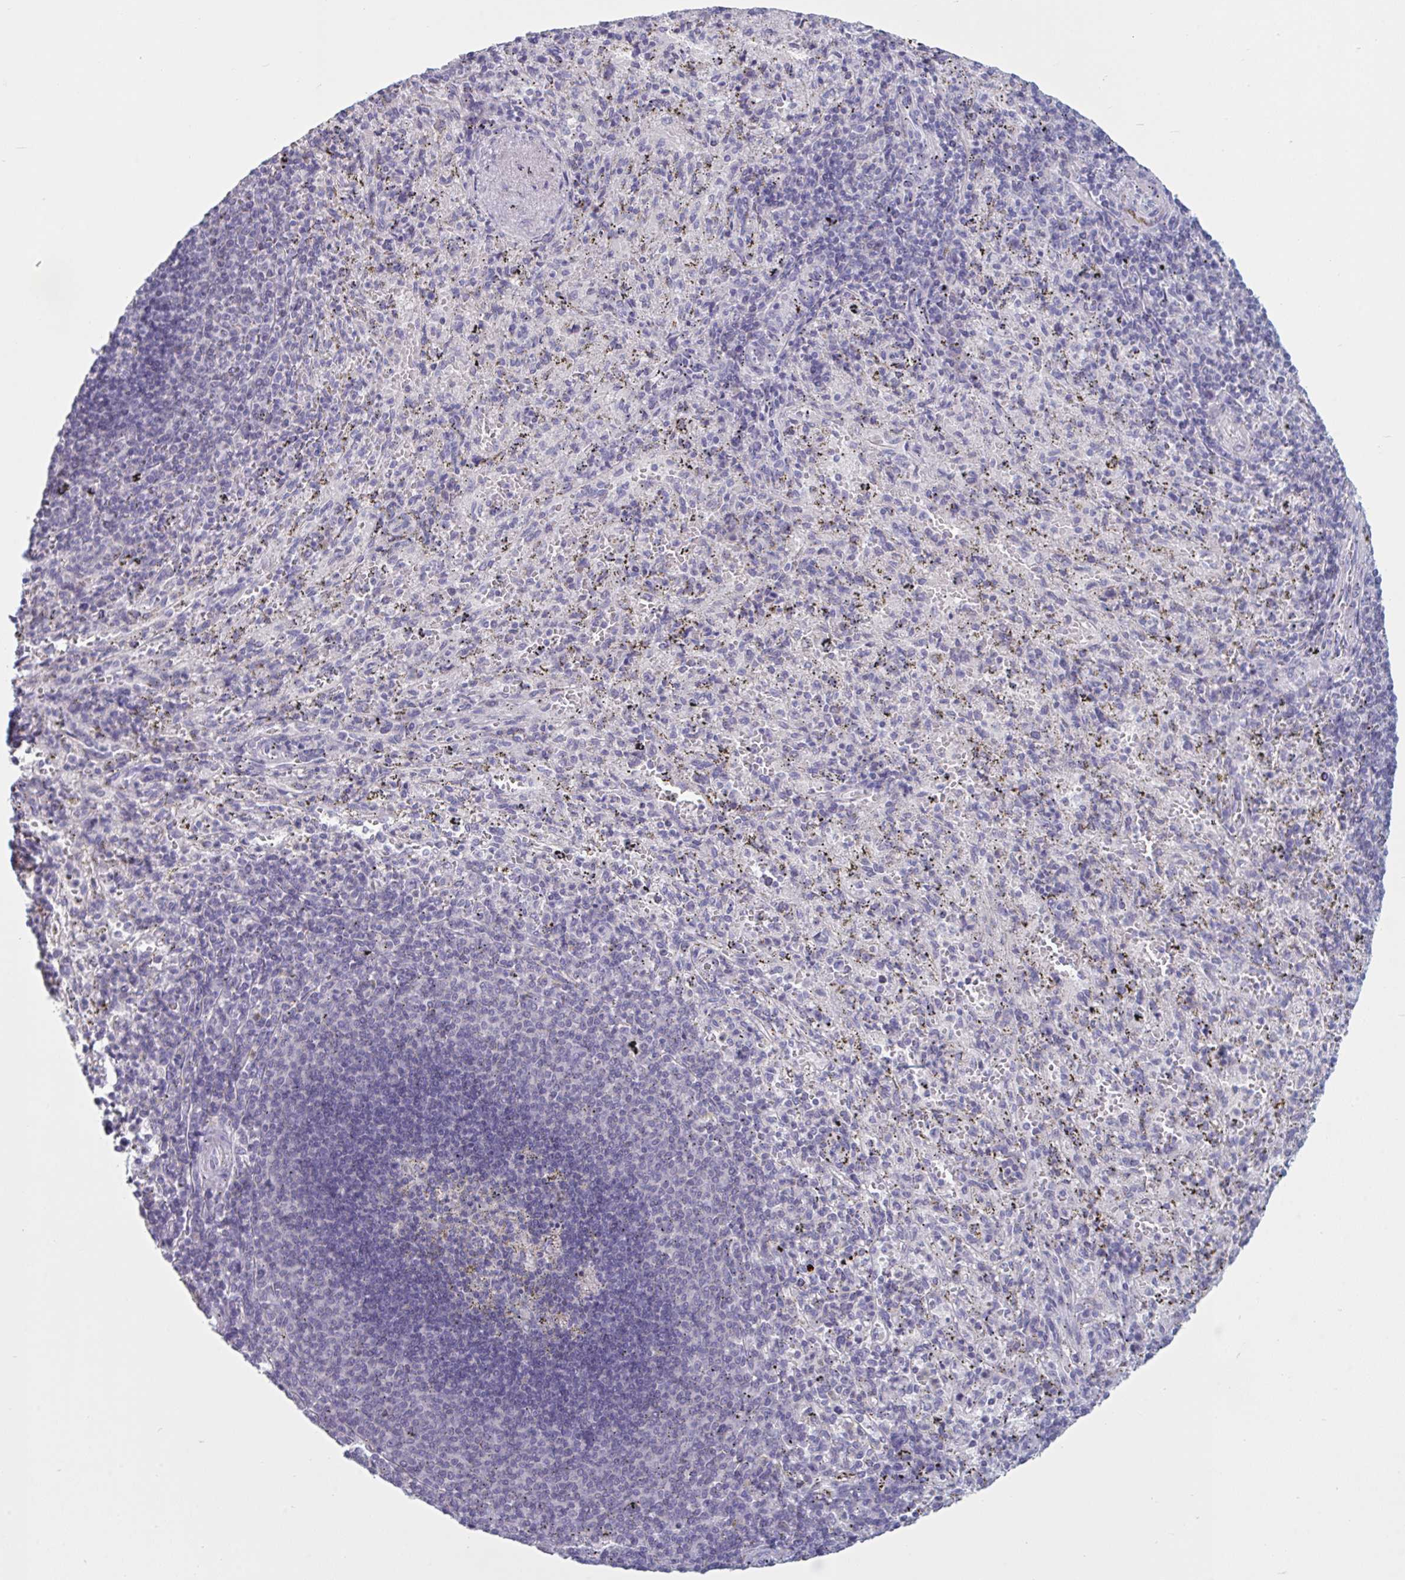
{"staining": {"intensity": "negative", "quantity": "none", "location": "none"}, "tissue": "spleen", "cell_type": "Cells in red pulp", "image_type": "normal", "snomed": [{"axis": "morphology", "description": "Normal tissue, NOS"}, {"axis": "topography", "description": "Spleen"}], "caption": "Immunohistochemistry histopathology image of benign human spleen stained for a protein (brown), which exhibits no expression in cells in red pulp.", "gene": "NDUFC2", "patient": {"sex": "male", "age": 57}}